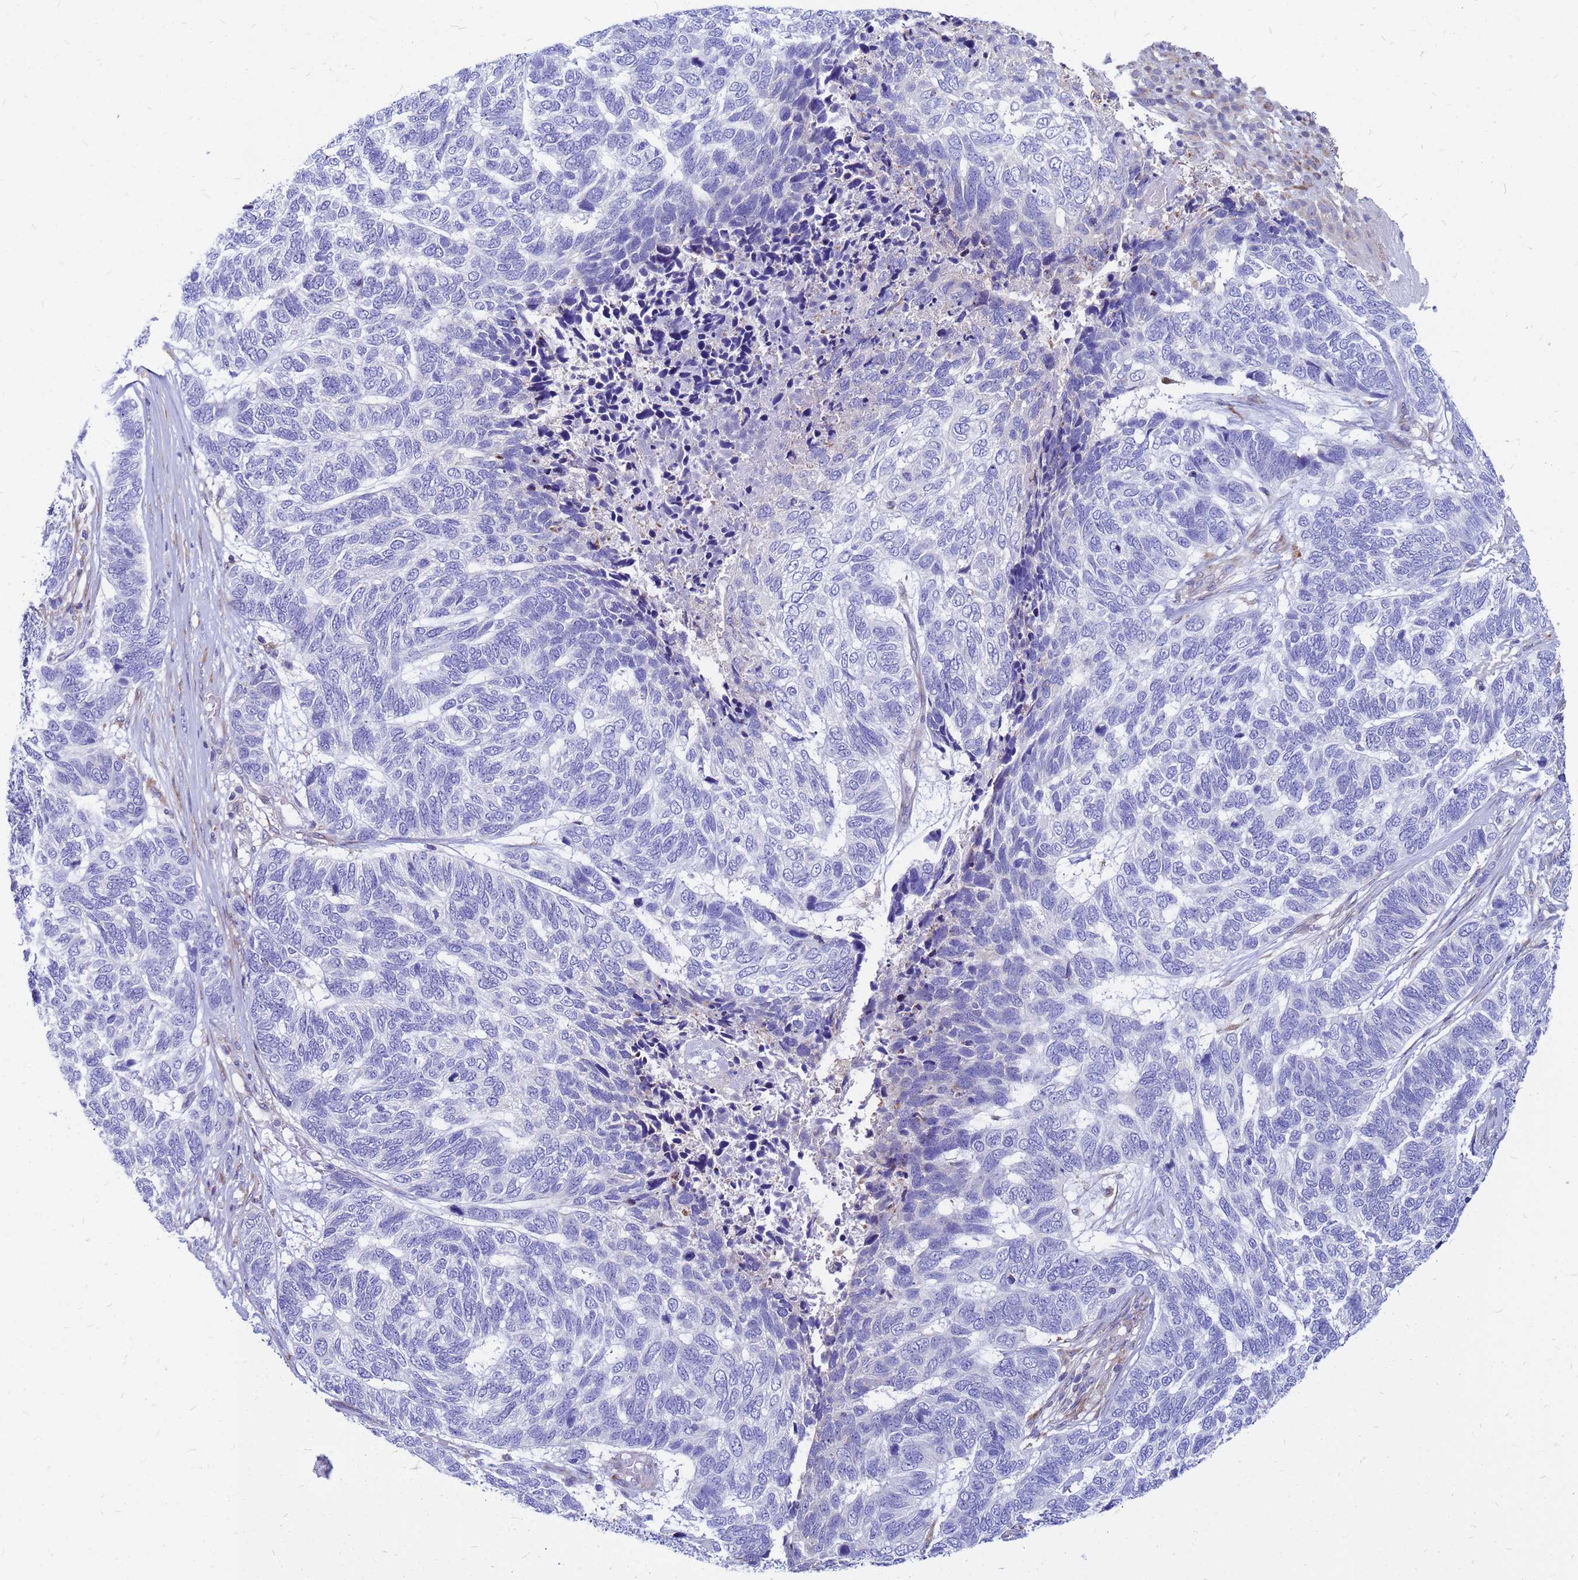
{"staining": {"intensity": "negative", "quantity": "none", "location": "none"}, "tissue": "skin cancer", "cell_type": "Tumor cells", "image_type": "cancer", "snomed": [{"axis": "morphology", "description": "Basal cell carcinoma"}, {"axis": "topography", "description": "Skin"}], "caption": "Immunohistochemical staining of skin basal cell carcinoma demonstrates no significant expression in tumor cells.", "gene": "FHIP1A", "patient": {"sex": "female", "age": 65}}